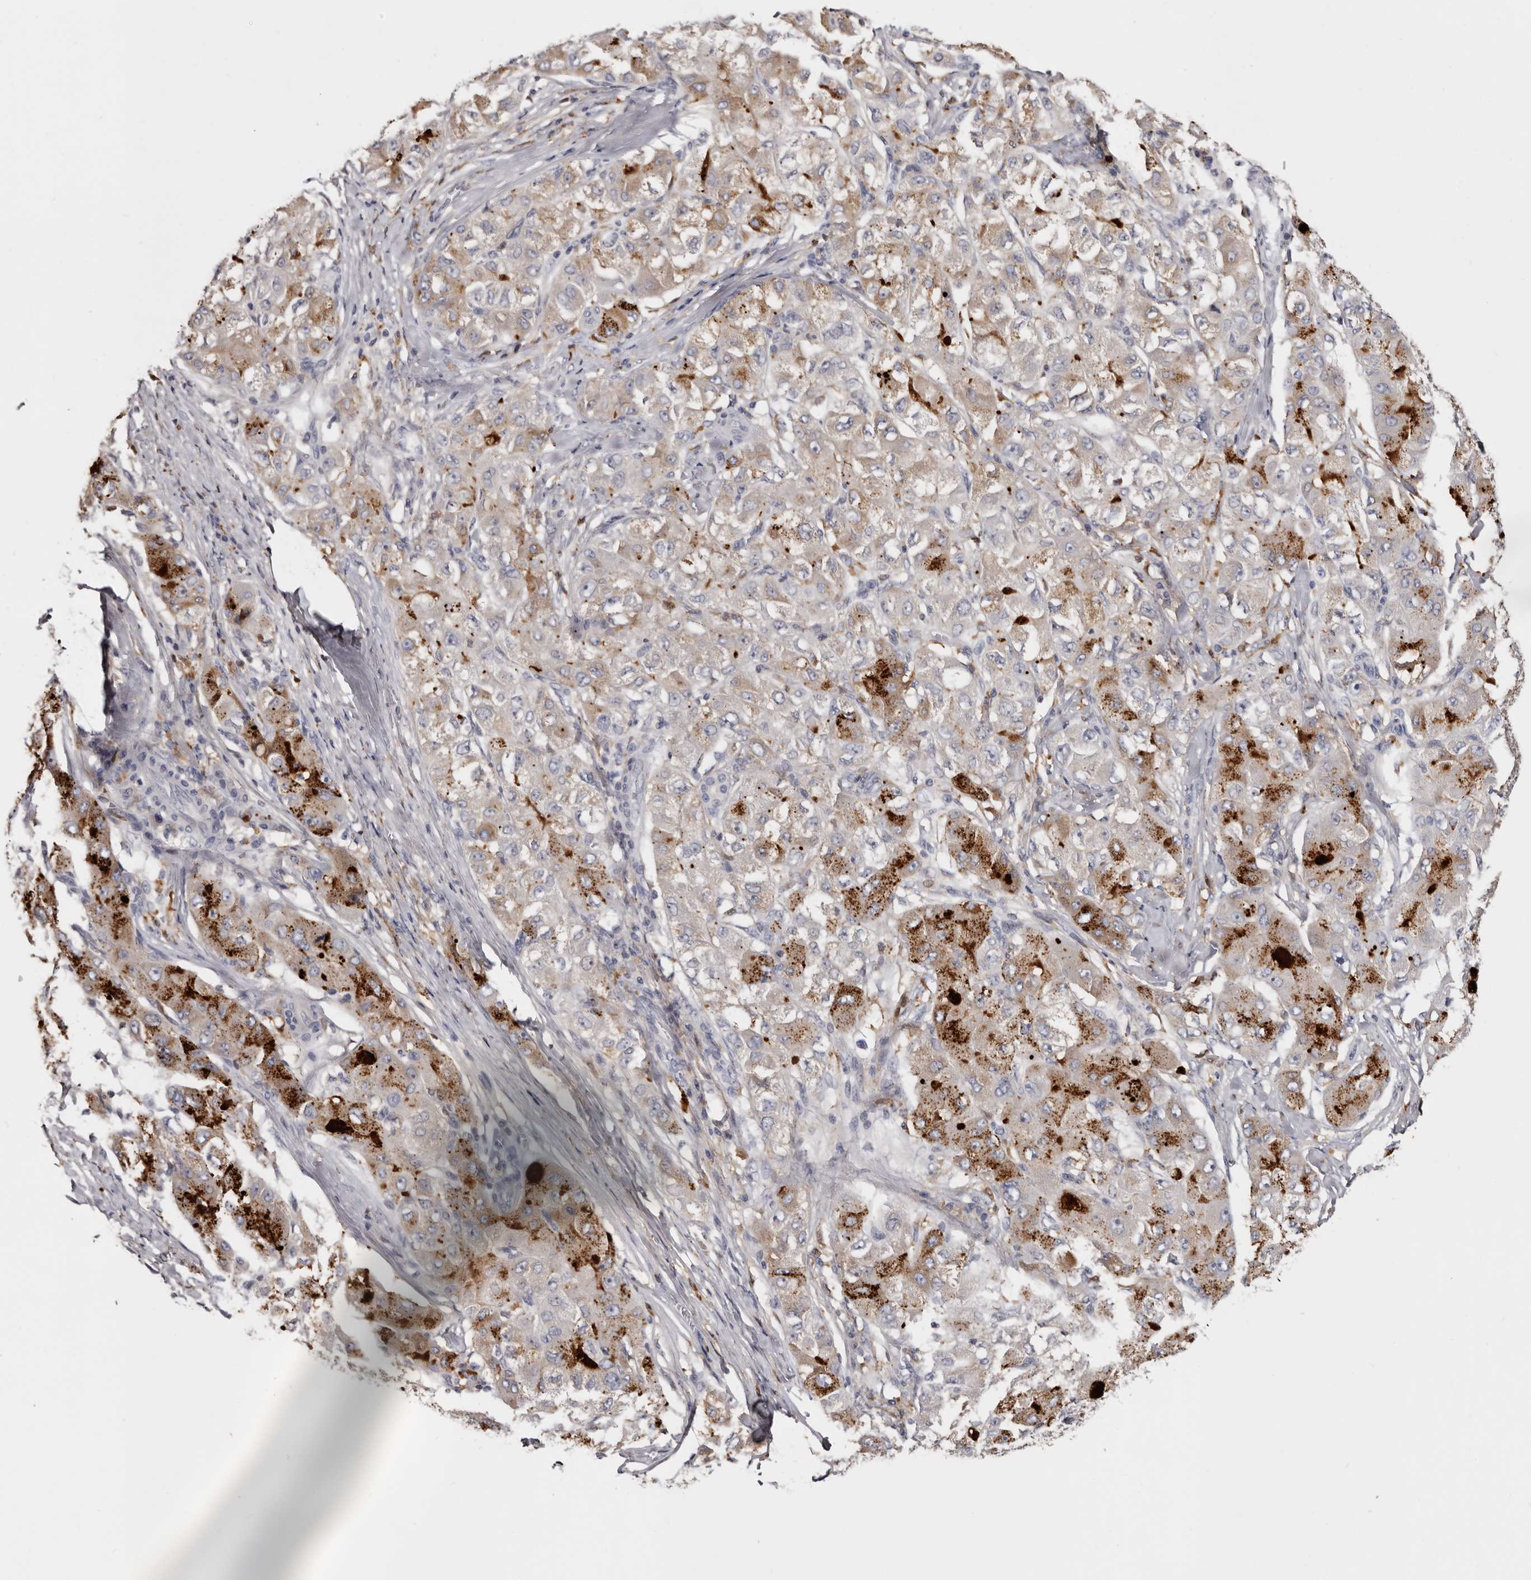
{"staining": {"intensity": "moderate", "quantity": "25%-75%", "location": "cytoplasmic/membranous"}, "tissue": "liver cancer", "cell_type": "Tumor cells", "image_type": "cancer", "snomed": [{"axis": "morphology", "description": "Carcinoma, Hepatocellular, NOS"}, {"axis": "topography", "description": "Liver"}], "caption": "Protein analysis of liver cancer (hepatocellular carcinoma) tissue displays moderate cytoplasmic/membranous positivity in about 25%-75% of tumor cells.", "gene": "KLHL38", "patient": {"sex": "male", "age": 80}}